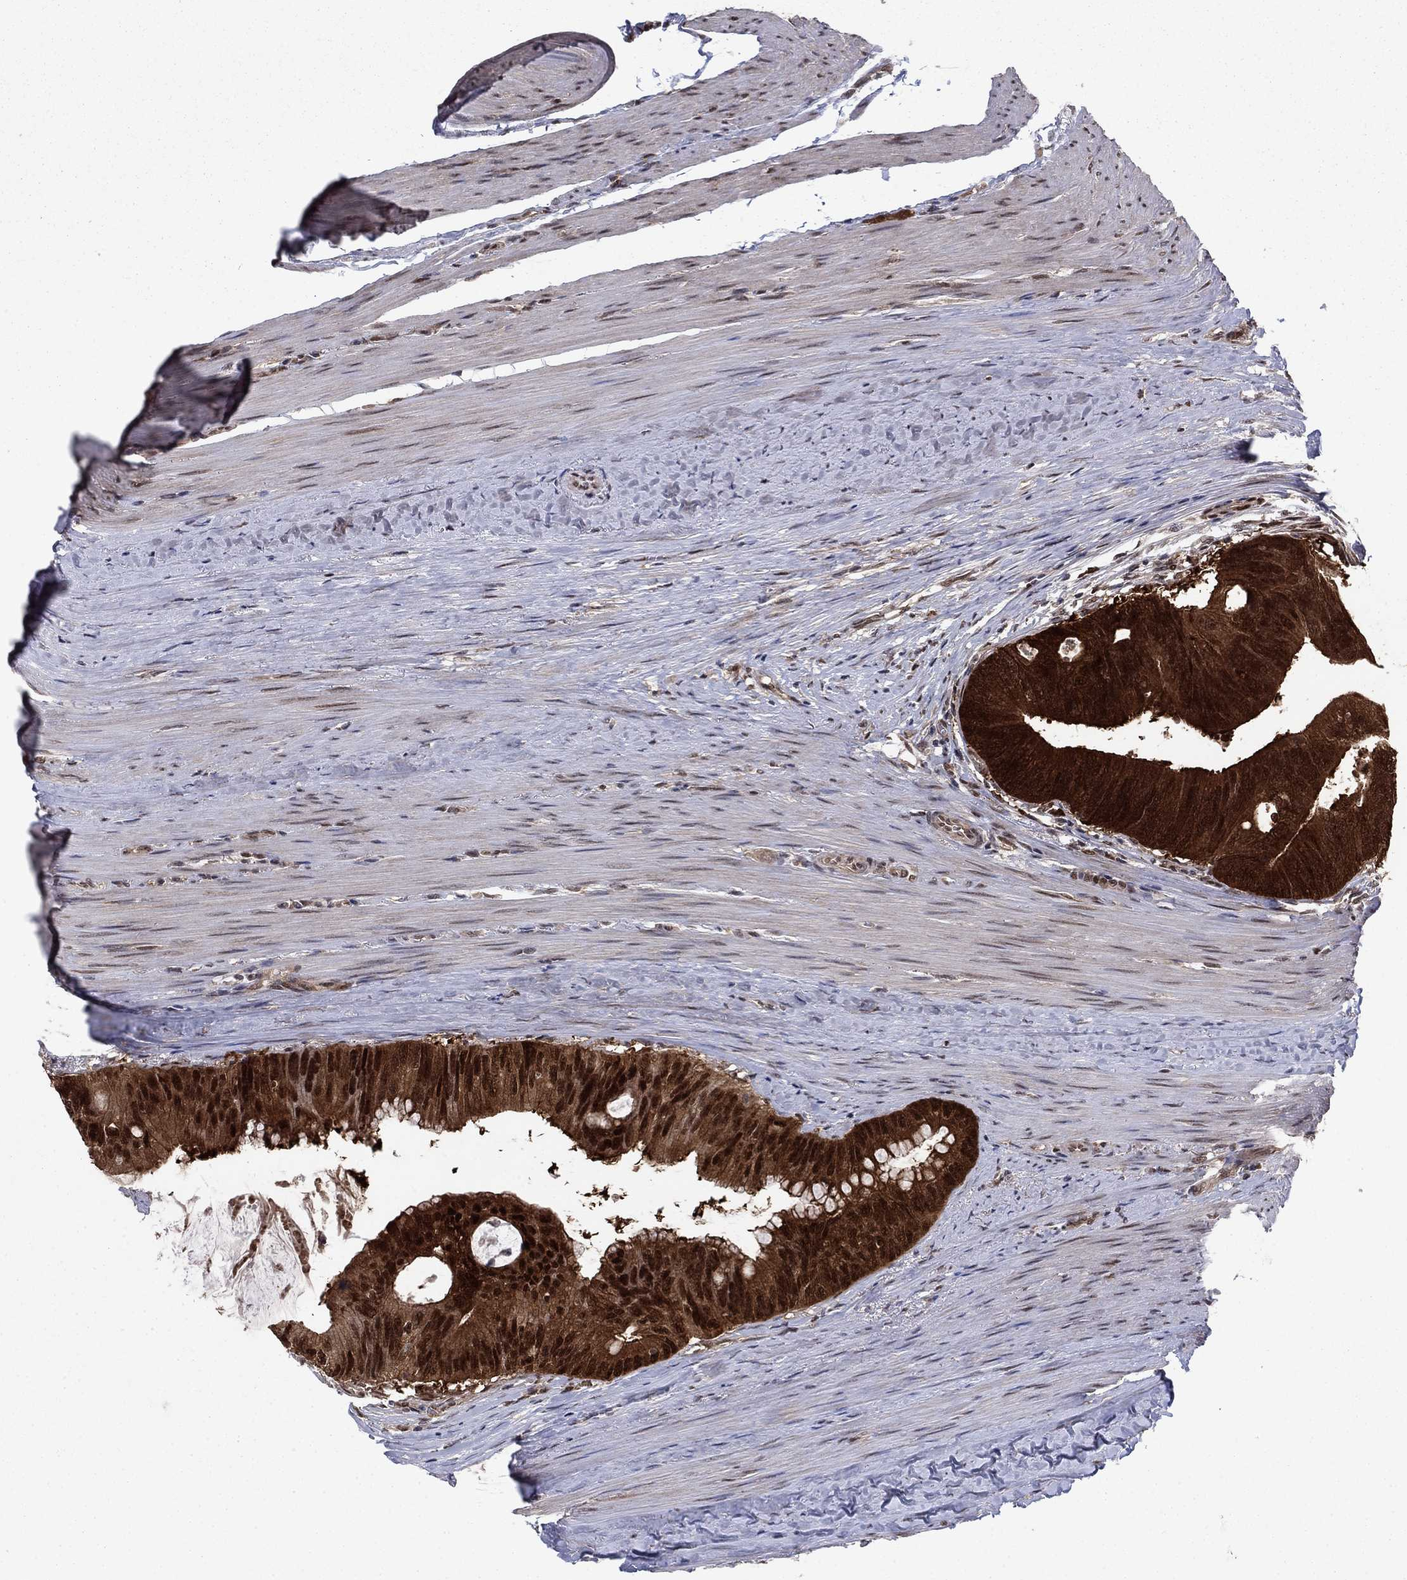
{"staining": {"intensity": "strong", "quantity": ">75%", "location": "cytoplasmic/membranous,nuclear"}, "tissue": "colorectal cancer", "cell_type": "Tumor cells", "image_type": "cancer", "snomed": [{"axis": "morphology", "description": "Normal tissue, NOS"}, {"axis": "morphology", "description": "Adenocarcinoma, NOS"}, {"axis": "topography", "description": "Colon"}], "caption": "This is an image of IHC staining of colorectal adenocarcinoma, which shows strong expression in the cytoplasmic/membranous and nuclear of tumor cells.", "gene": "FKBP4", "patient": {"sex": "male", "age": 65}}